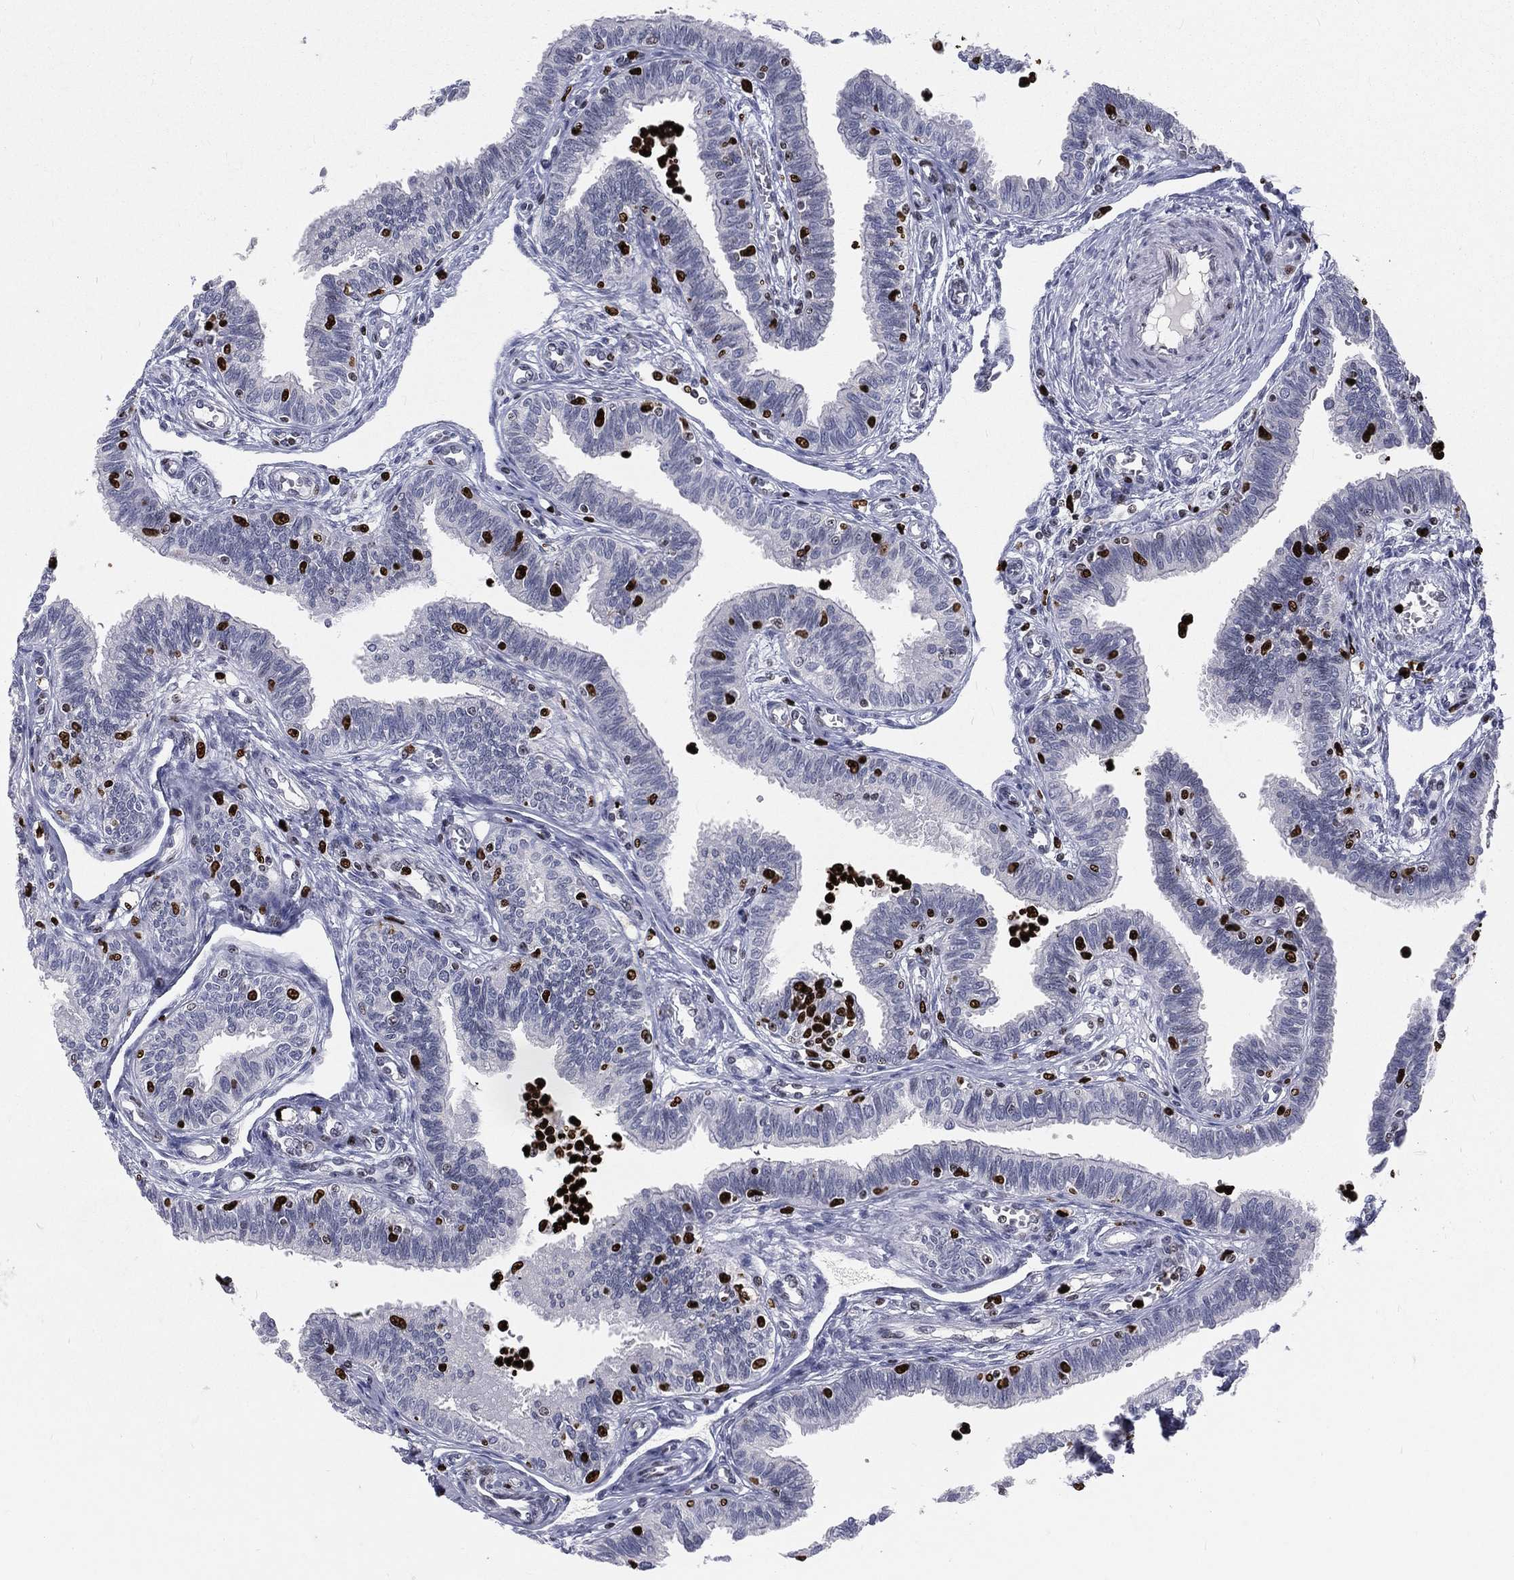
{"staining": {"intensity": "negative", "quantity": "none", "location": "none"}, "tissue": "fallopian tube", "cell_type": "Glandular cells", "image_type": "normal", "snomed": [{"axis": "morphology", "description": "Normal tissue, NOS"}, {"axis": "topography", "description": "Fallopian tube"}], "caption": "DAB immunohistochemical staining of benign human fallopian tube demonstrates no significant expression in glandular cells. (DAB (3,3'-diaminobenzidine) immunohistochemistry (IHC) with hematoxylin counter stain).", "gene": "MNDA", "patient": {"sex": "female", "age": 36}}